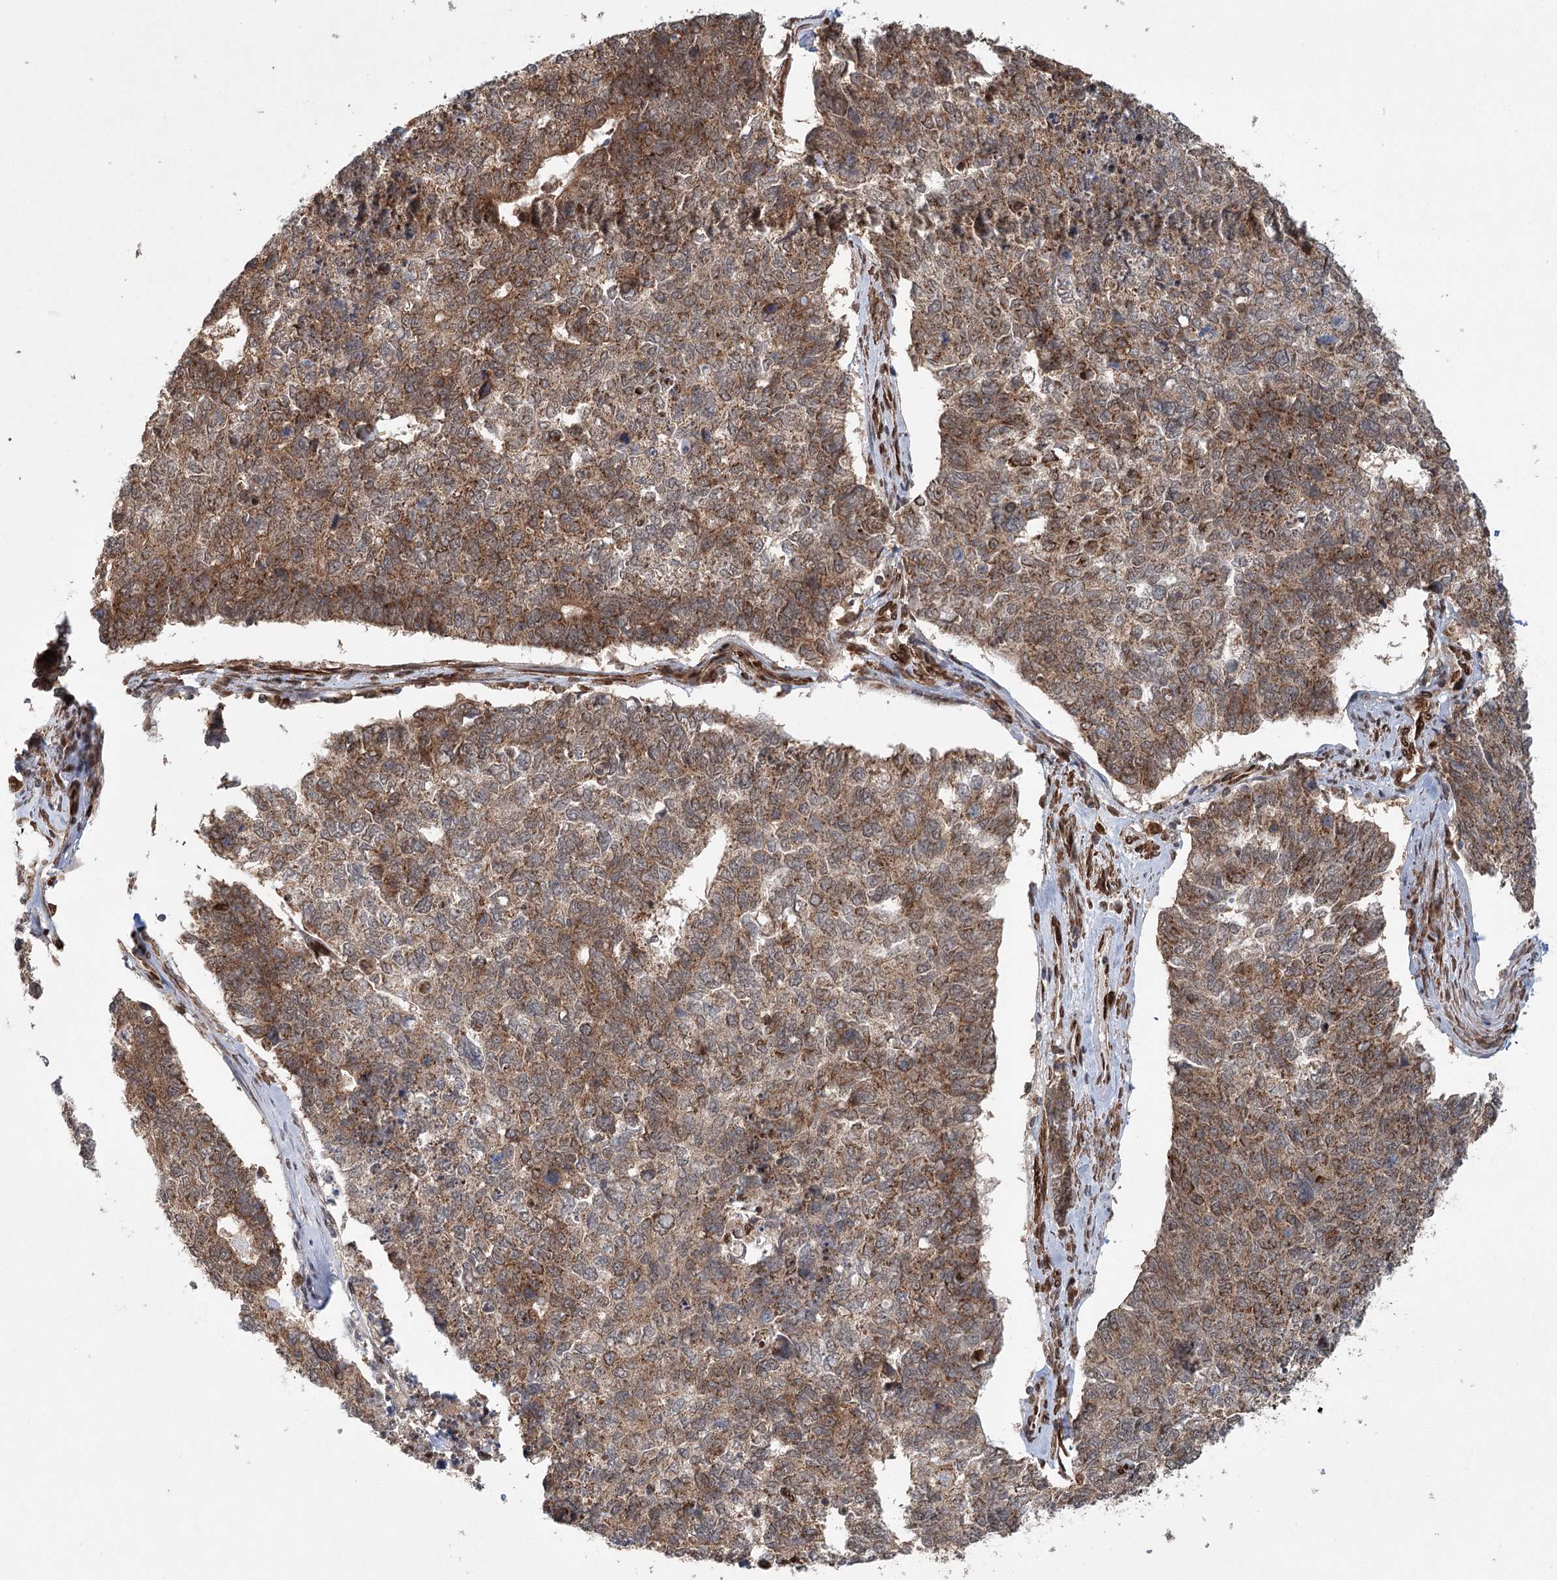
{"staining": {"intensity": "moderate", "quantity": ">75%", "location": "cytoplasmic/membranous"}, "tissue": "cervical cancer", "cell_type": "Tumor cells", "image_type": "cancer", "snomed": [{"axis": "morphology", "description": "Squamous cell carcinoma, NOS"}, {"axis": "topography", "description": "Cervix"}], "caption": "A micrograph of squamous cell carcinoma (cervical) stained for a protein shows moderate cytoplasmic/membranous brown staining in tumor cells. Immunohistochemistry (ihc) stains the protein in brown and the nuclei are stained blue.", "gene": "BCKDHA", "patient": {"sex": "female", "age": 63}}